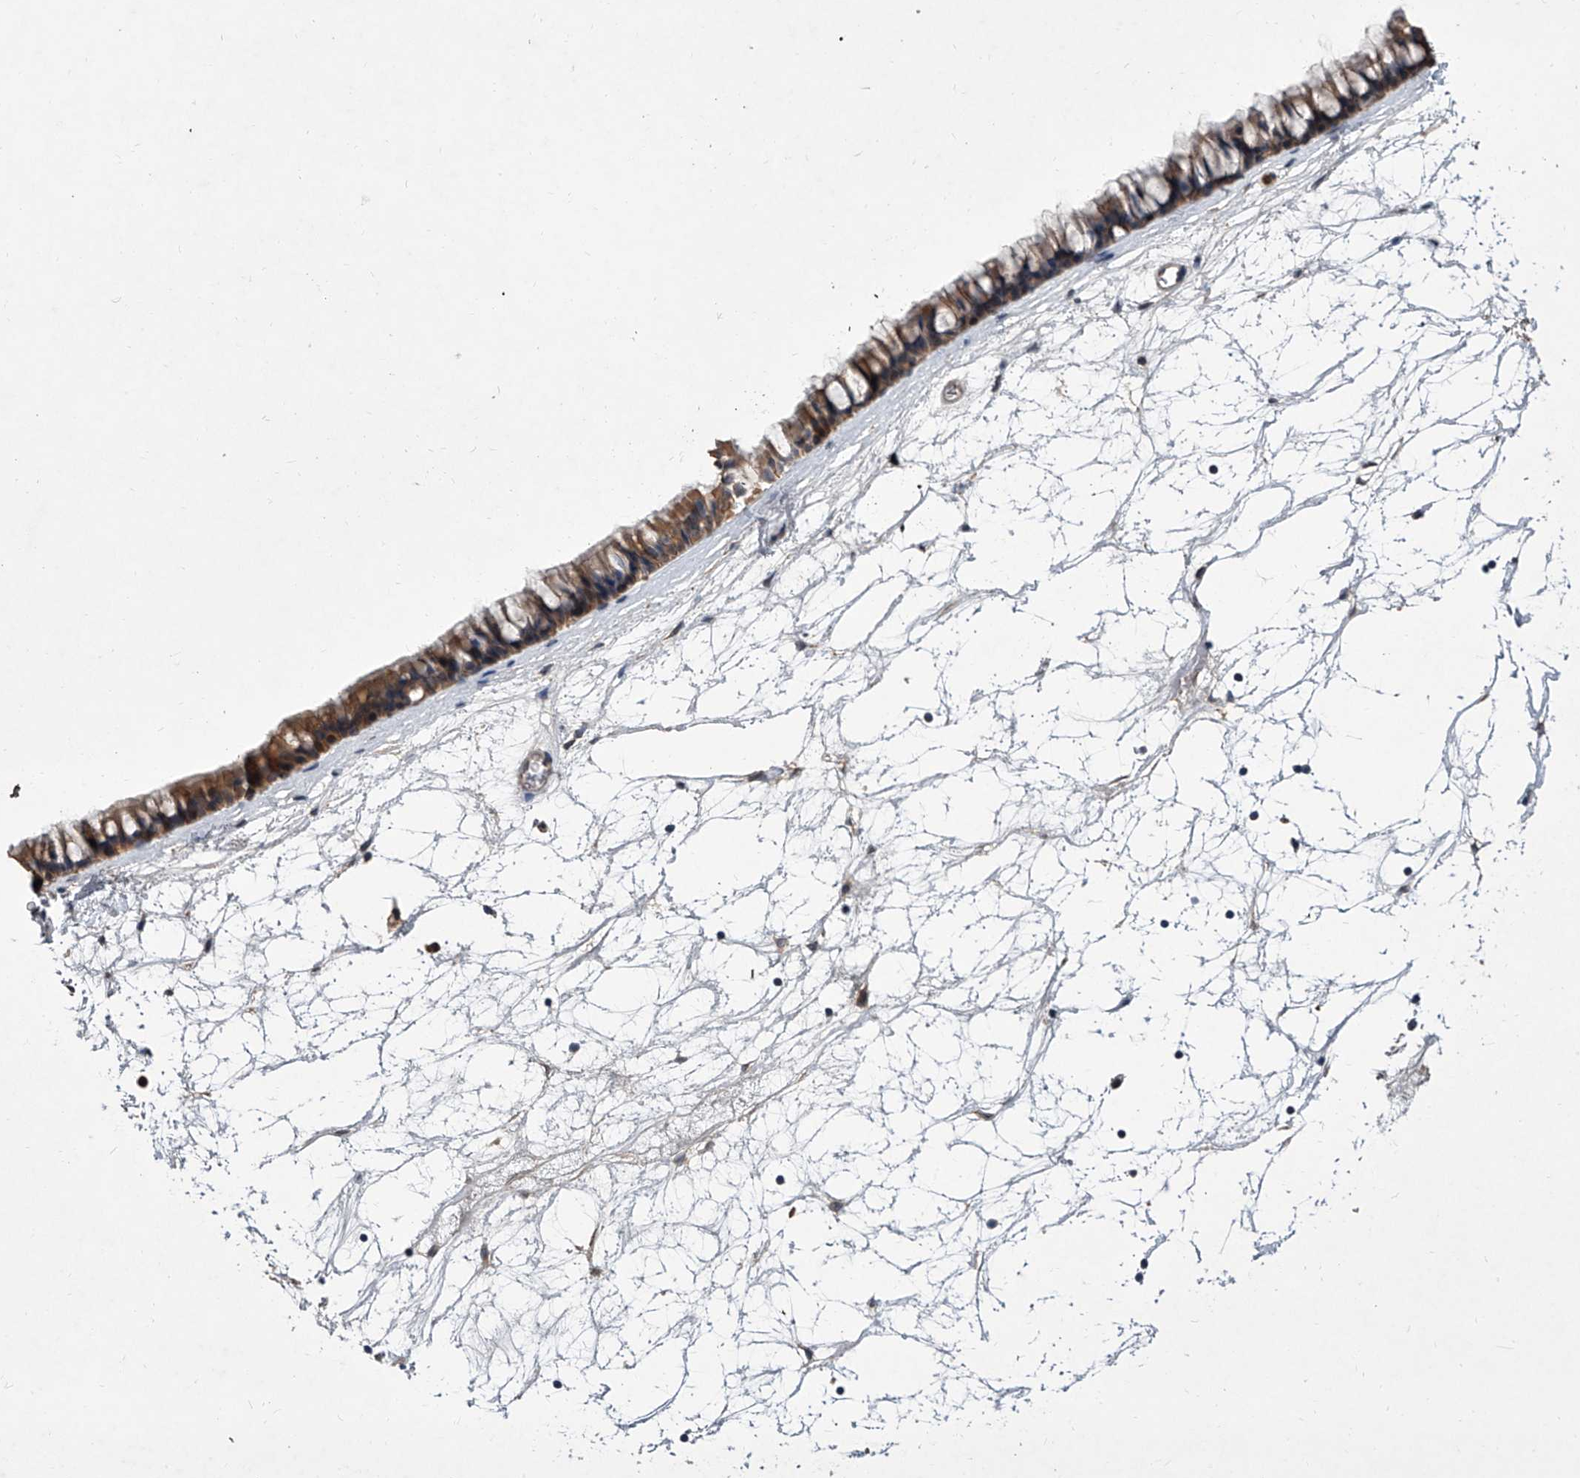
{"staining": {"intensity": "strong", "quantity": ">75%", "location": "cytoplasmic/membranous"}, "tissue": "nasopharynx", "cell_type": "Respiratory epithelial cells", "image_type": "normal", "snomed": [{"axis": "morphology", "description": "Normal tissue, NOS"}, {"axis": "topography", "description": "Nasopharynx"}], "caption": "A high-resolution micrograph shows IHC staining of unremarkable nasopharynx, which exhibits strong cytoplasmic/membranous expression in approximately >75% of respiratory epithelial cells. The staining is performed using DAB (3,3'-diaminobenzidine) brown chromogen to label protein expression. The nuclei are counter-stained blue using hematoxylin.", "gene": "BHLHE23", "patient": {"sex": "male", "age": 64}}